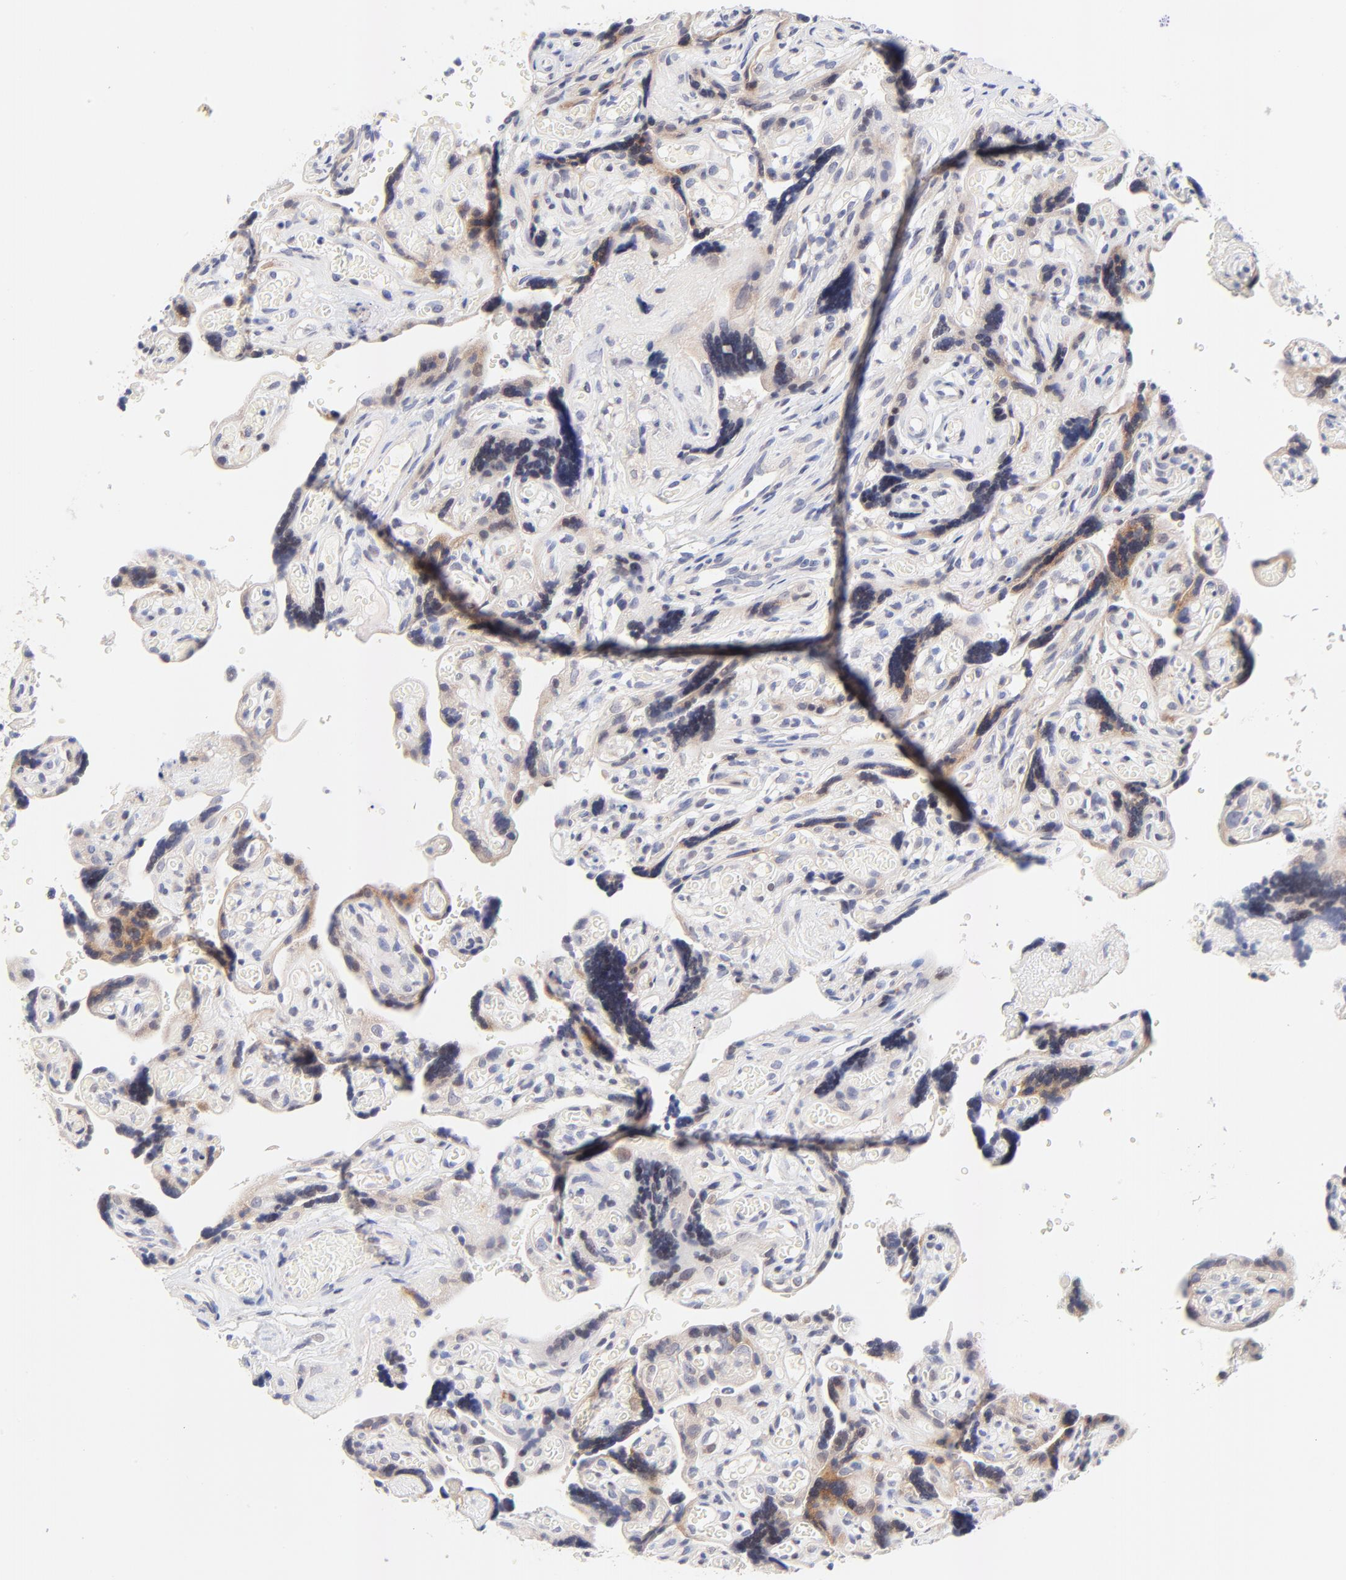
{"staining": {"intensity": "moderate", "quantity": ">75%", "location": "cytoplasmic/membranous"}, "tissue": "placenta", "cell_type": "Decidual cells", "image_type": "normal", "snomed": [{"axis": "morphology", "description": "Normal tissue, NOS"}, {"axis": "topography", "description": "Placenta"}], "caption": "DAB immunohistochemical staining of normal placenta reveals moderate cytoplasmic/membranous protein staining in about >75% of decidual cells. The staining was performed using DAB to visualize the protein expression in brown, while the nuclei were stained in blue with hematoxylin (Magnification: 20x).", "gene": "AFF2", "patient": {"sex": "female", "age": 30}}